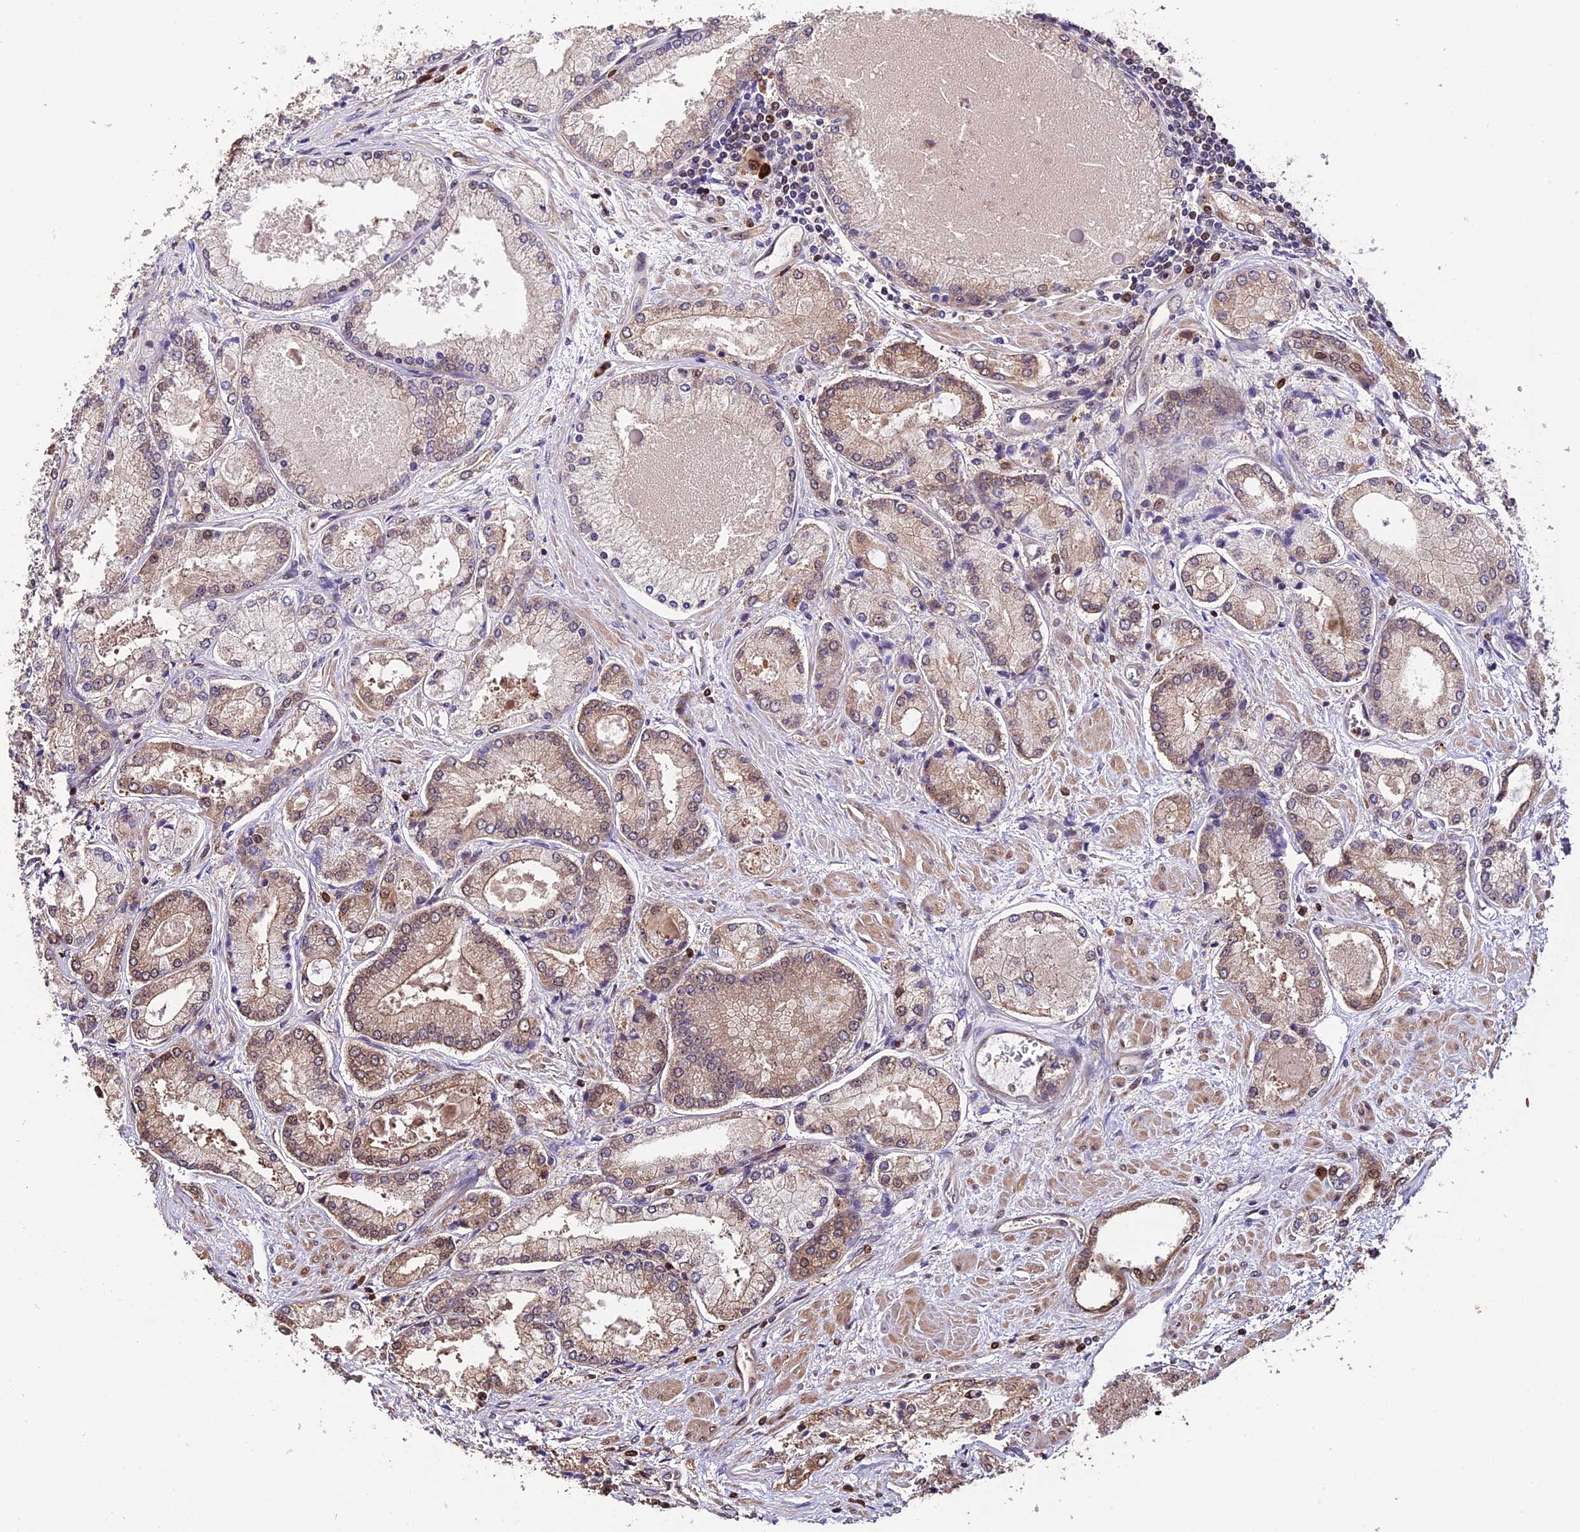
{"staining": {"intensity": "weak", "quantity": "25%-75%", "location": "cytoplasmic/membranous"}, "tissue": "prostate cancer", "cell_type": "Tumor cells", "image_type": "cancer", "snomed": [{"axis": "morphology", "description": "Adenocarcinoma, Low grade"}, {"axis": "topography", "description": "Prostate"}], "caption": "Tumor cells reveal low levels of weak cytoplasmic/membranous expression in about 25%-75% of cells in human prostate adenocarcinoma (low-grade).", "gene": "HERPUD1", "patient": {"sex": "male", "age": 74}}